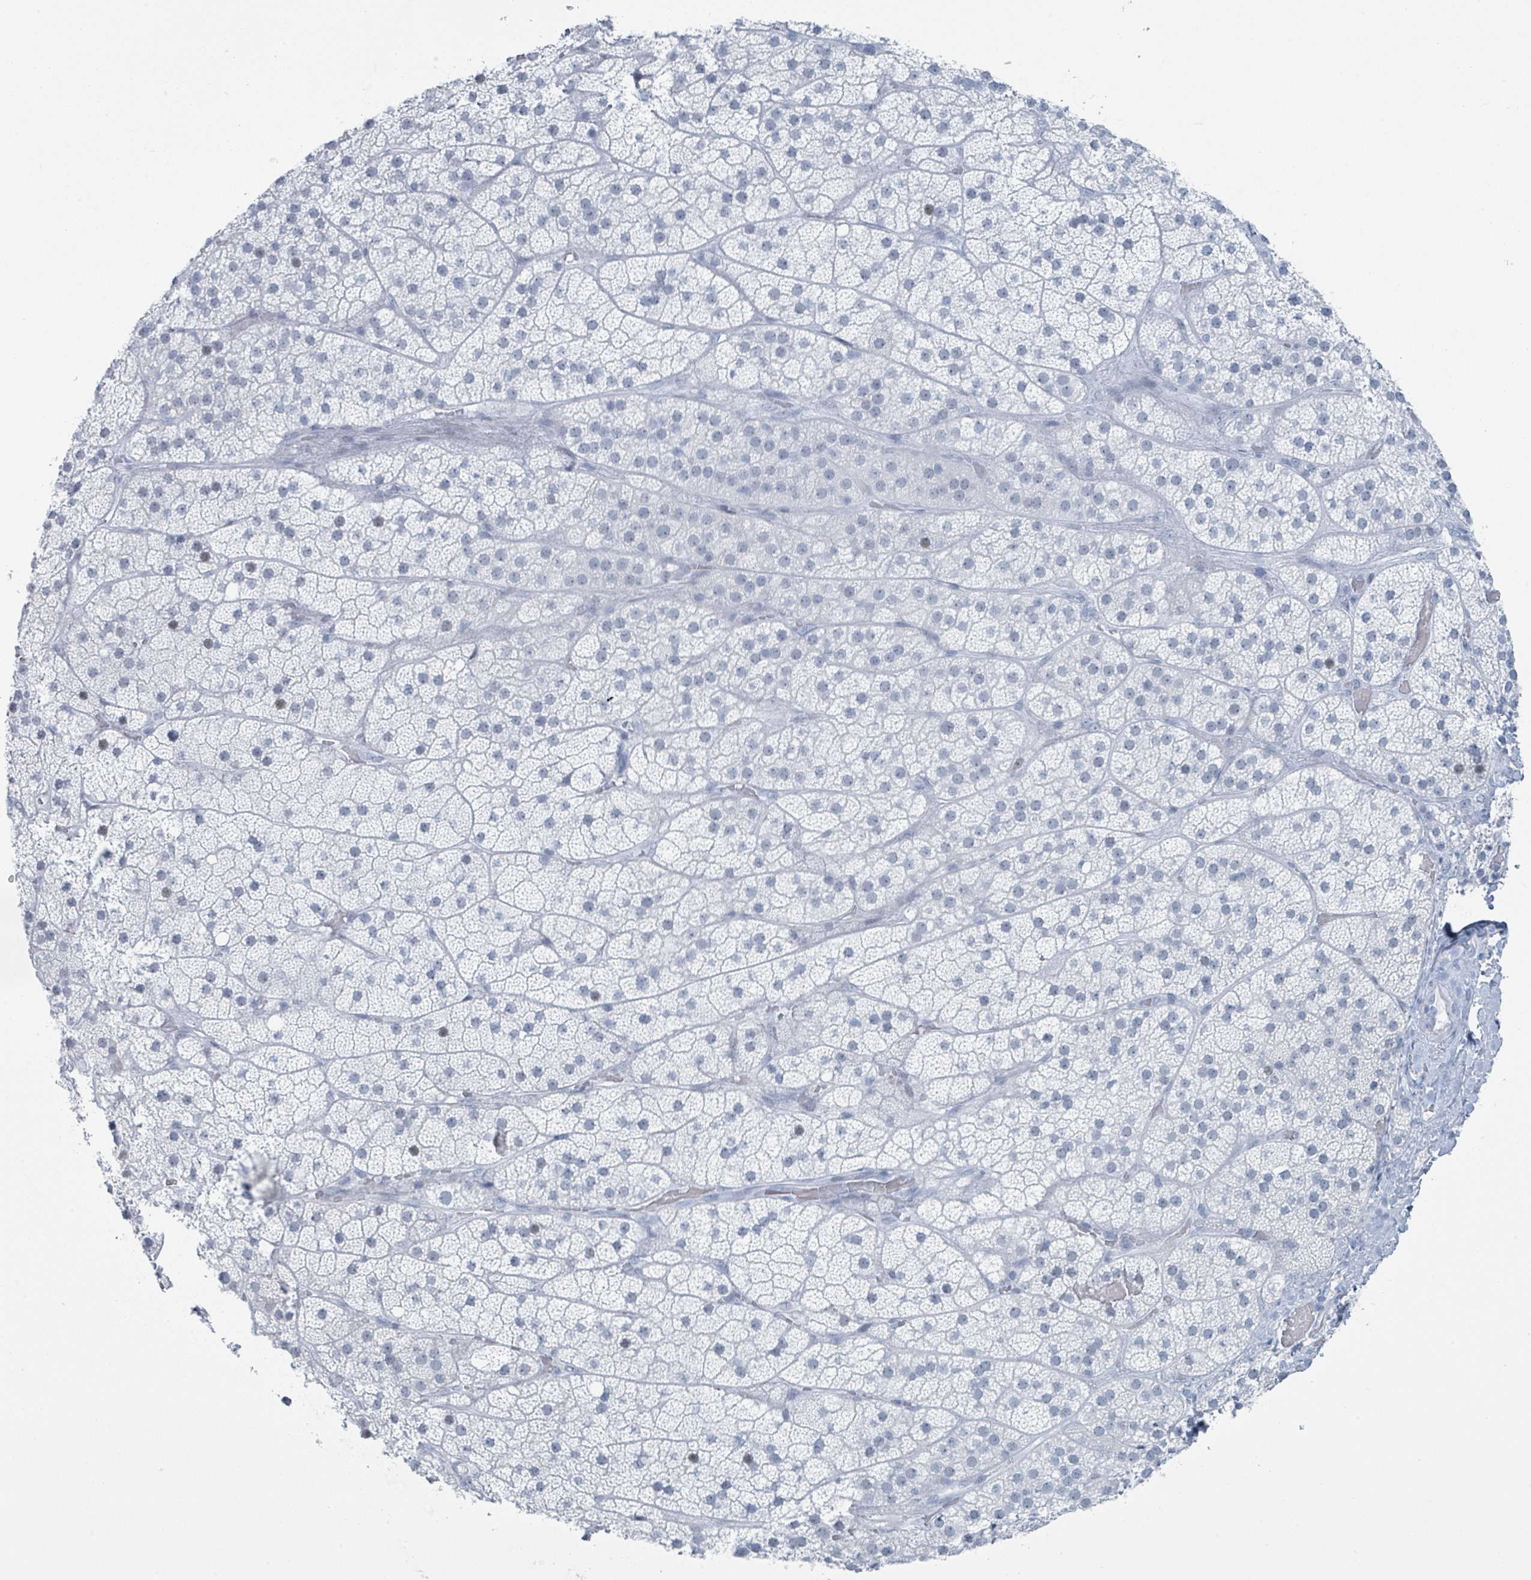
{"staining": {"intensity": "negative", "quantity": "none", "location": "none"}, "tissue": "adrenal gland", "cell_type": "Glandular cells", "image_type": "normal", "snomed": [{"axis": "morphology", "description": "Normal tissue, NOS"}, {"axis": "topography", "description": "Adrenal gland"}], "caption": "Immunohistochemistry micrograph of unremarkable adrenal gland stained for a protein (brown), which exhibits no staining in glandular cells.", "gene": "GPR15LG", "patient": {"sex": "male", "age": 57}}